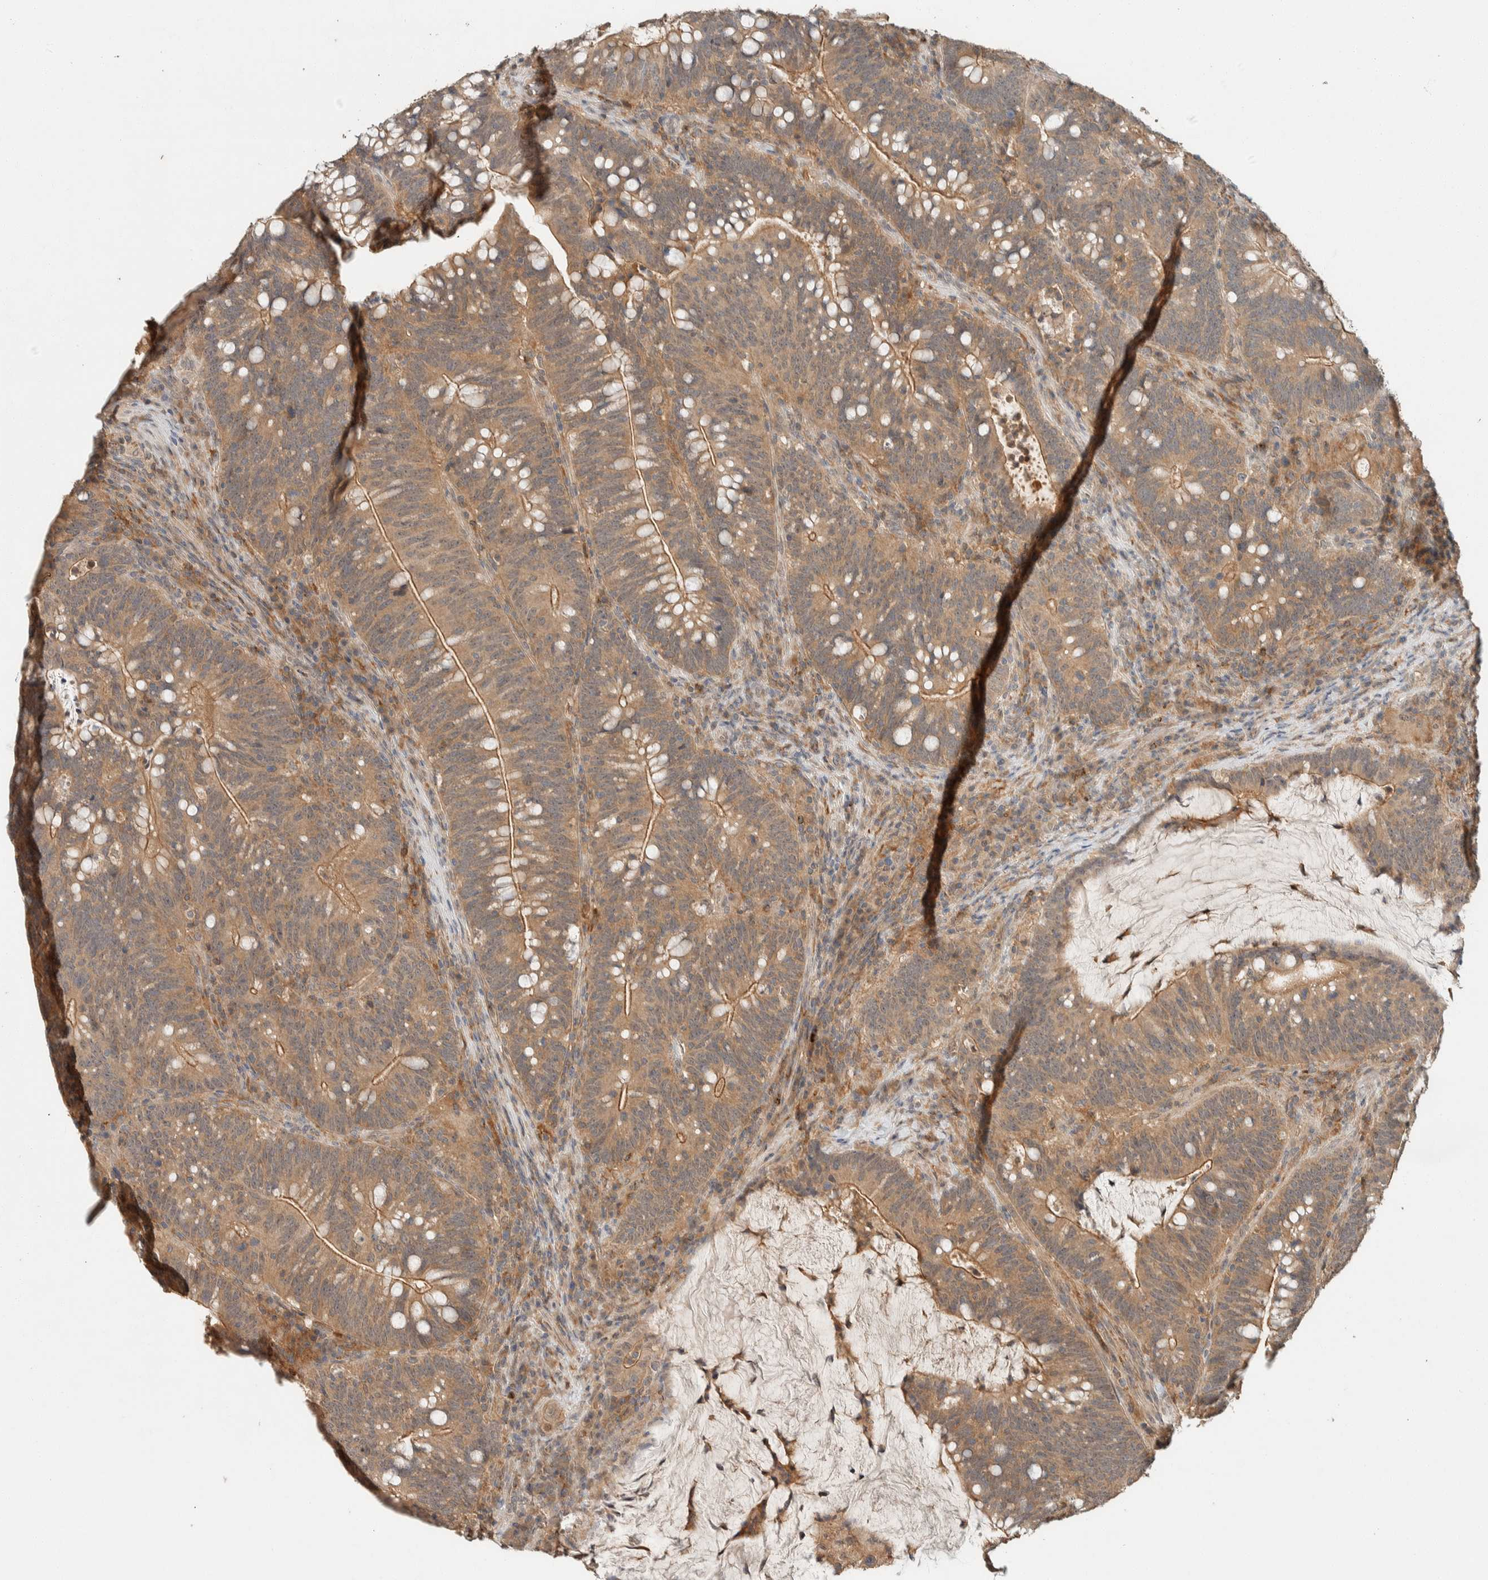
{"staining": {"intensity": "moderate", "quantity": ">75%", "location": "cytoplasmic/membranous"}, "tissue": "colorectal cancer", "cell_type": "Tumor cells", "image_type": "cancer", "snomed": [{"axis": "morphology", "description": "Adenocarcinoma, NOS"}, {"axis": "topography", "description": "Colon"}], "caption": "Protein staining by immunohistochemistry (IHC) shows moderate cytoplasmic/membranous positivity in about >75% of tumor cells in colorectal adenocarcinoma. (DAB (3,3'-diaminobenzidine) IHC, brown staining for protein, blue staining for nuclei).", "gene": "ZNF567", "patient": {"sex": "female", "age": 66}}